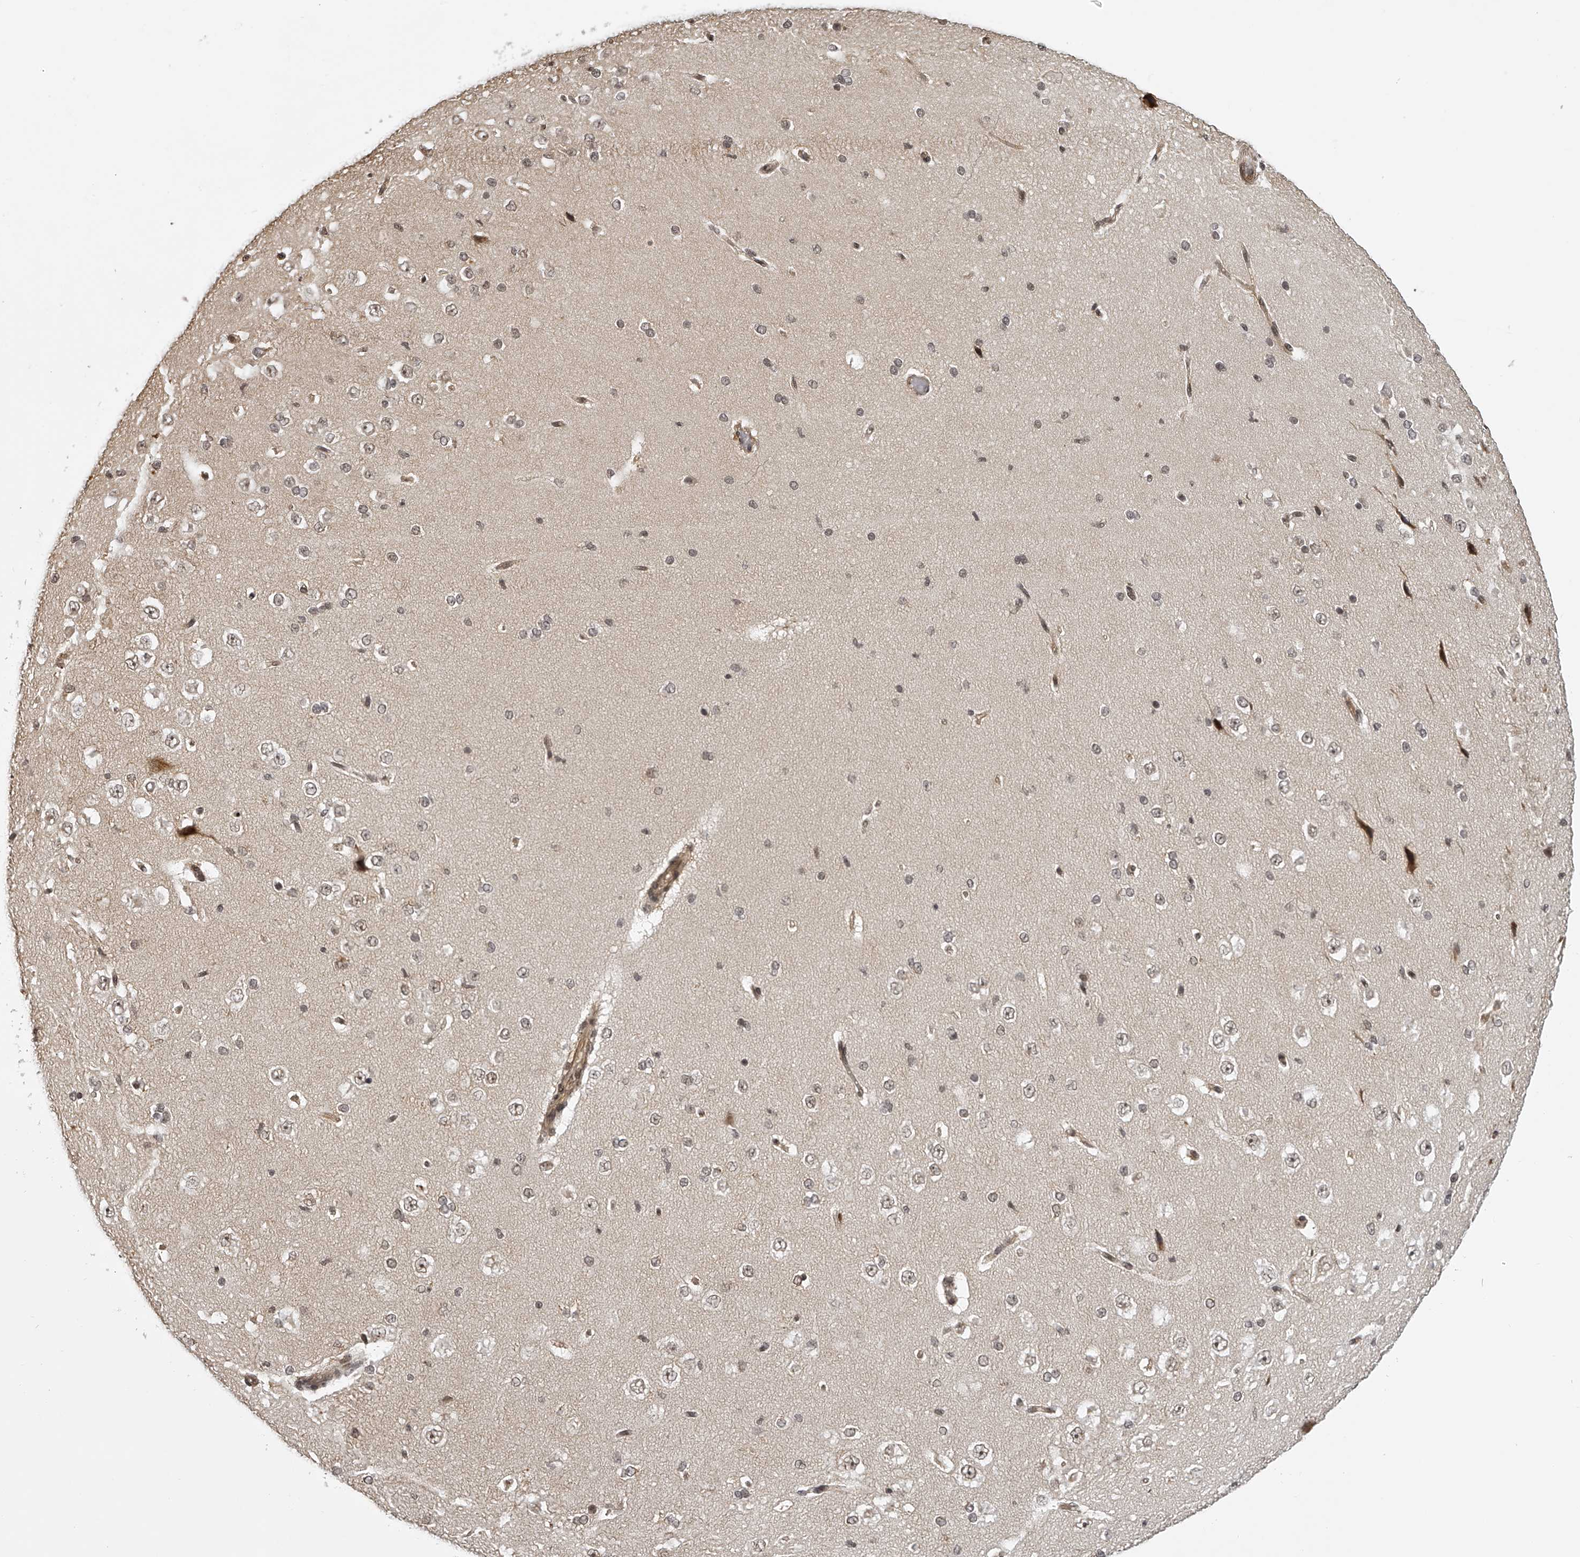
{"staining": {"intensity": "weak", "quantity": "25%-75%", "location": "cytoplasmic/membranous"}, "tissue": "cerebral cortex", "cell_type": "Endothelial cells", "image_type": "normal", "snomed": [{"axis": "morphology", "description": "Normal tissue, NOS"}, {"axis": "morphology", "description": "Developmental malformation"}, {"axis": "topography", "description": "Cerebral cortex"}], "caption": "Endothelial cells exhibit low levels of weak cytoplasmic/membranous staining in about 25%-75% of cells in normal human cerebral cortex. The protein is shown in brown color, while the nuclei are stained blue.", "gene": "ODF2L", "patient": {"sex": "female", "age": 30}}